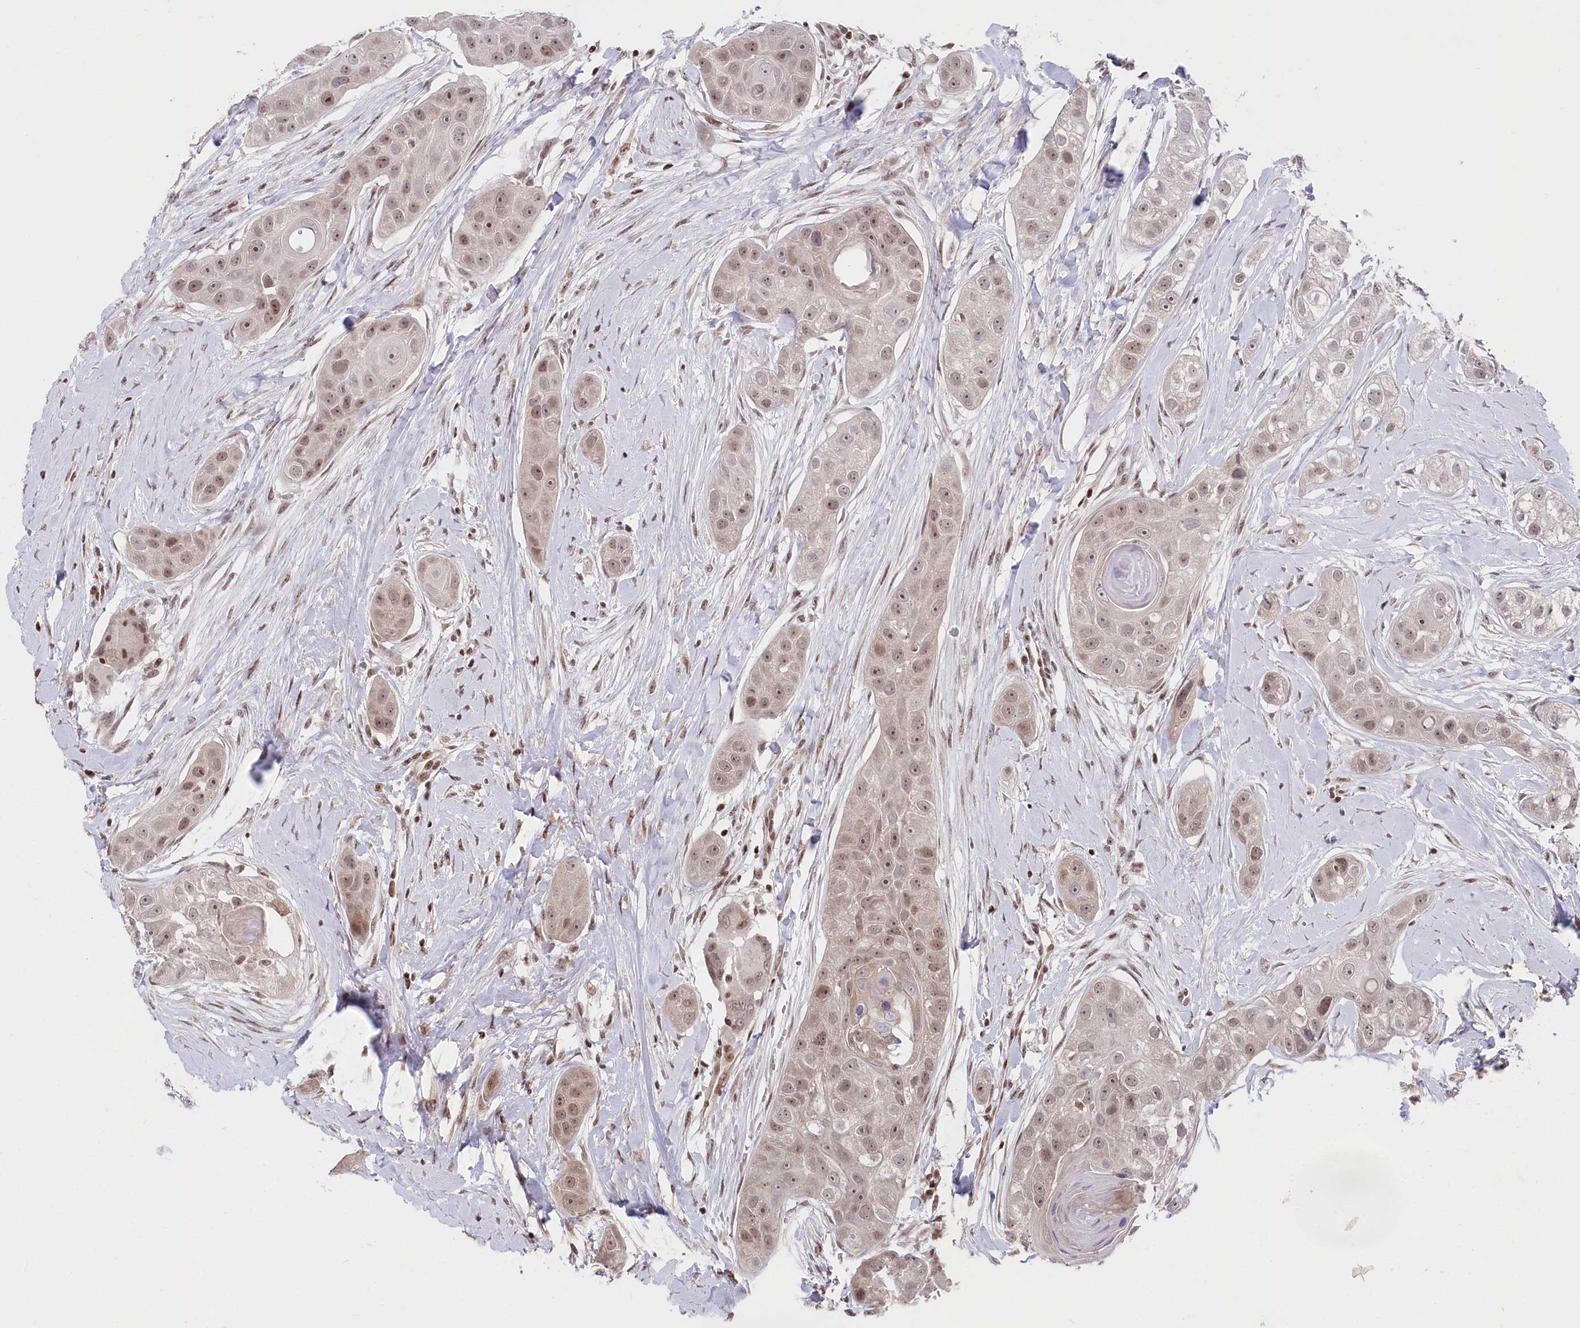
{"staining": {"intensity": "weak", "quantity": ">75%", "location": "nuclear"}, "tissue": "head and neck cancer", "cell_type": "Tumor cells", "image_type": "cancer", "snomed": [{"axis": "morphology", "description": "Normal tissue, NOS"}, {"axis": "morphology", "description": "Squamous cell carcinoma, NOS"}, {"axis": "topography", "description": "Skeletal muscle"}, {"axis": "topography", "description": "Head-Neck"}], "caption": "High-magnification brightfield microscopy of head and neck cancer (squamous cell carcinoma) stained with DAB (brown) and counterstained with hematoxylin (blue). tumor cells exhibit weak nuclear staining is identified in about>75% of cells.", "gene": "CGGBP1", "patient": {"sex": "male", "age": 51}}